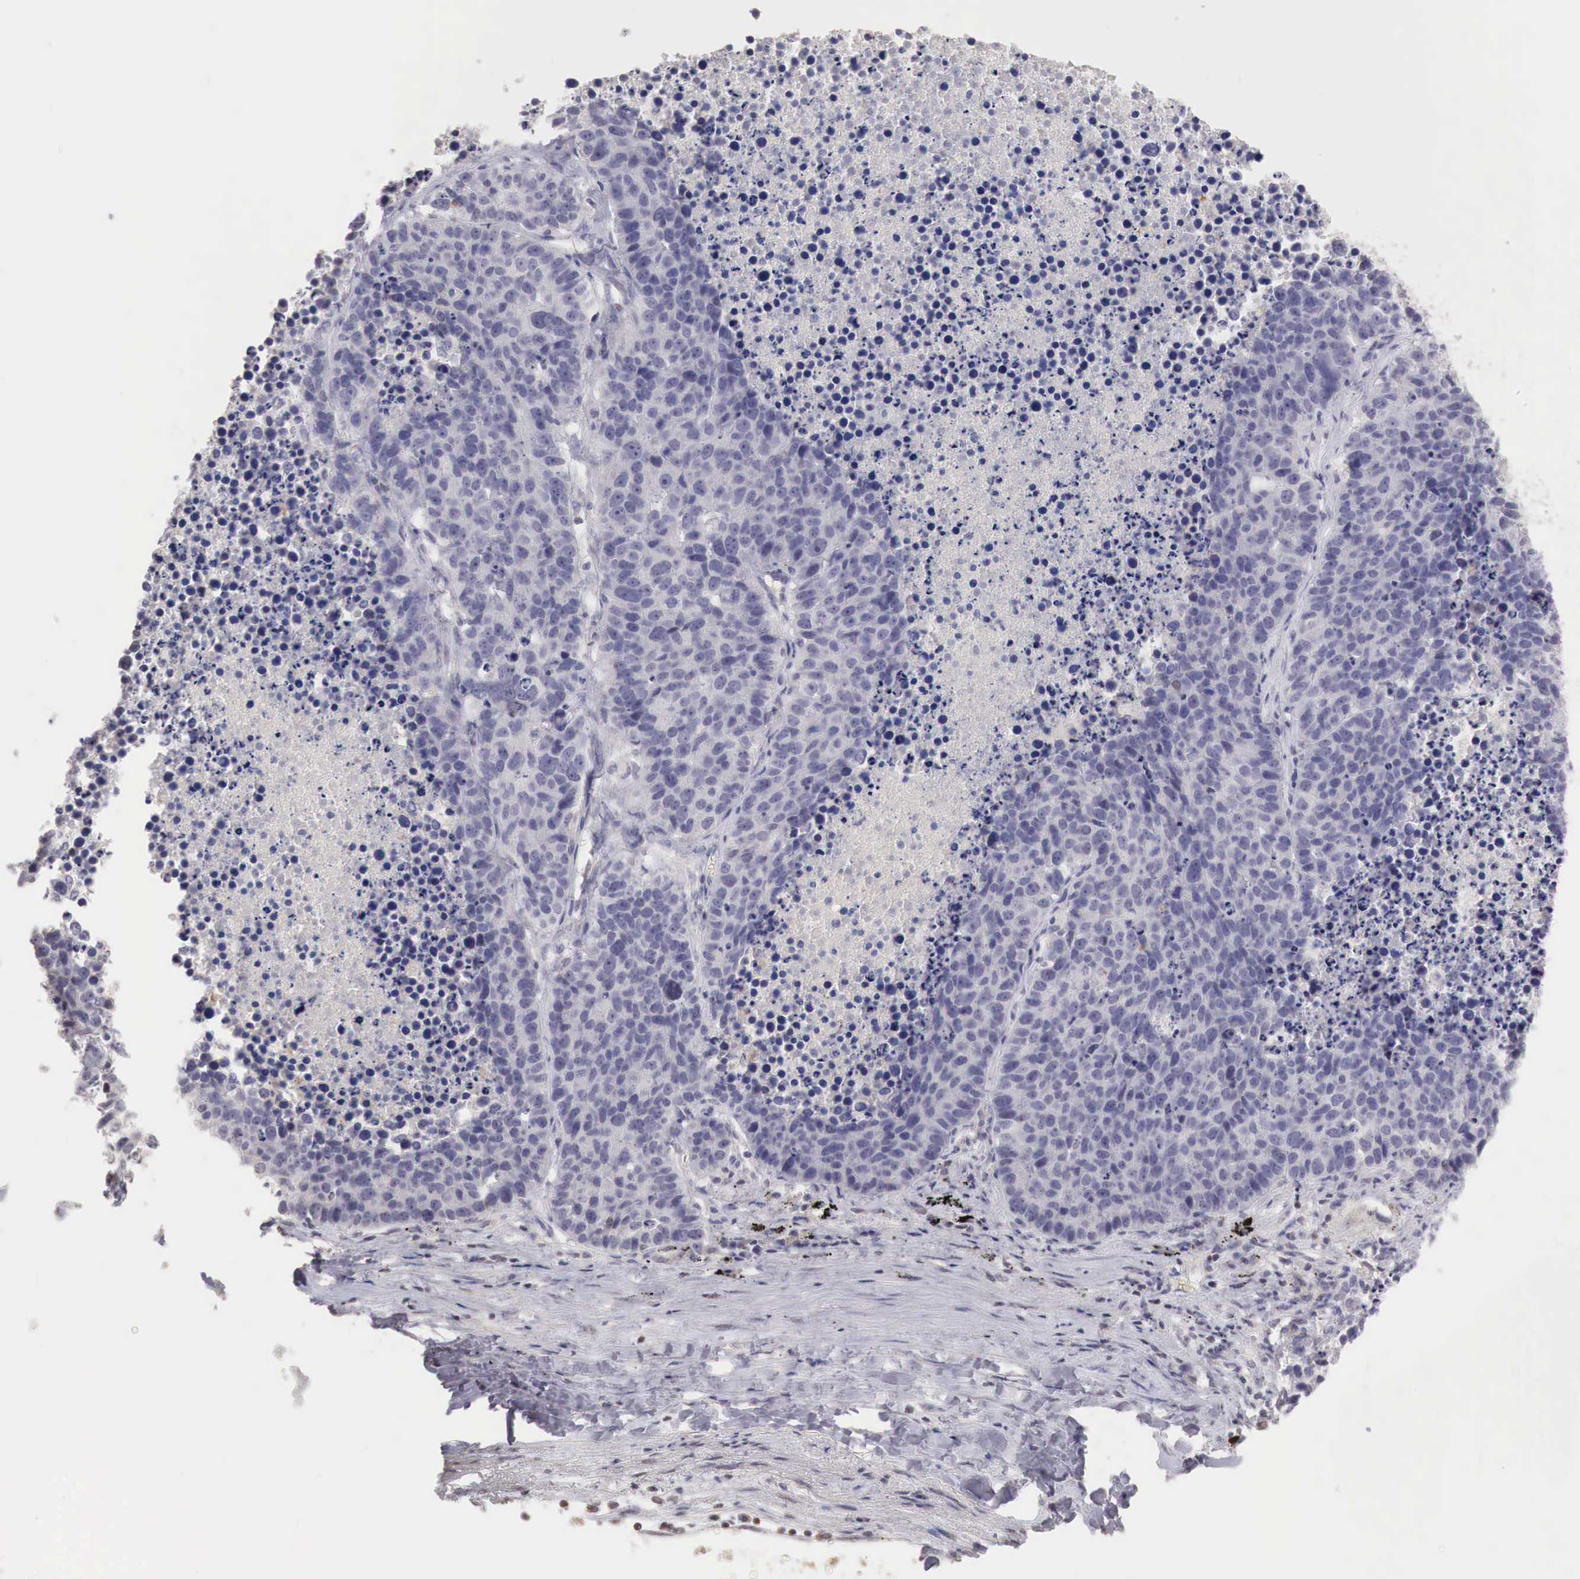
{"staining": {"intensity": "negative", "quantity": "none", "location": "none"}, "tissue": "lung cancer", "cell_type": "Tumor cells", "image_type": "cancer", "snomed": [{"axis": "morphology", "description": "Carcinoid, malignant, NOS"}, {"axis": "topography", "description": "Lung"}], "caption": "IHC photomicrograph of human lung cancer stained for a protein (brown), which exhibits no staining in tumor cells.", "gene": "TBC1D9", "patient": {"sex": "male", "age": 60}}